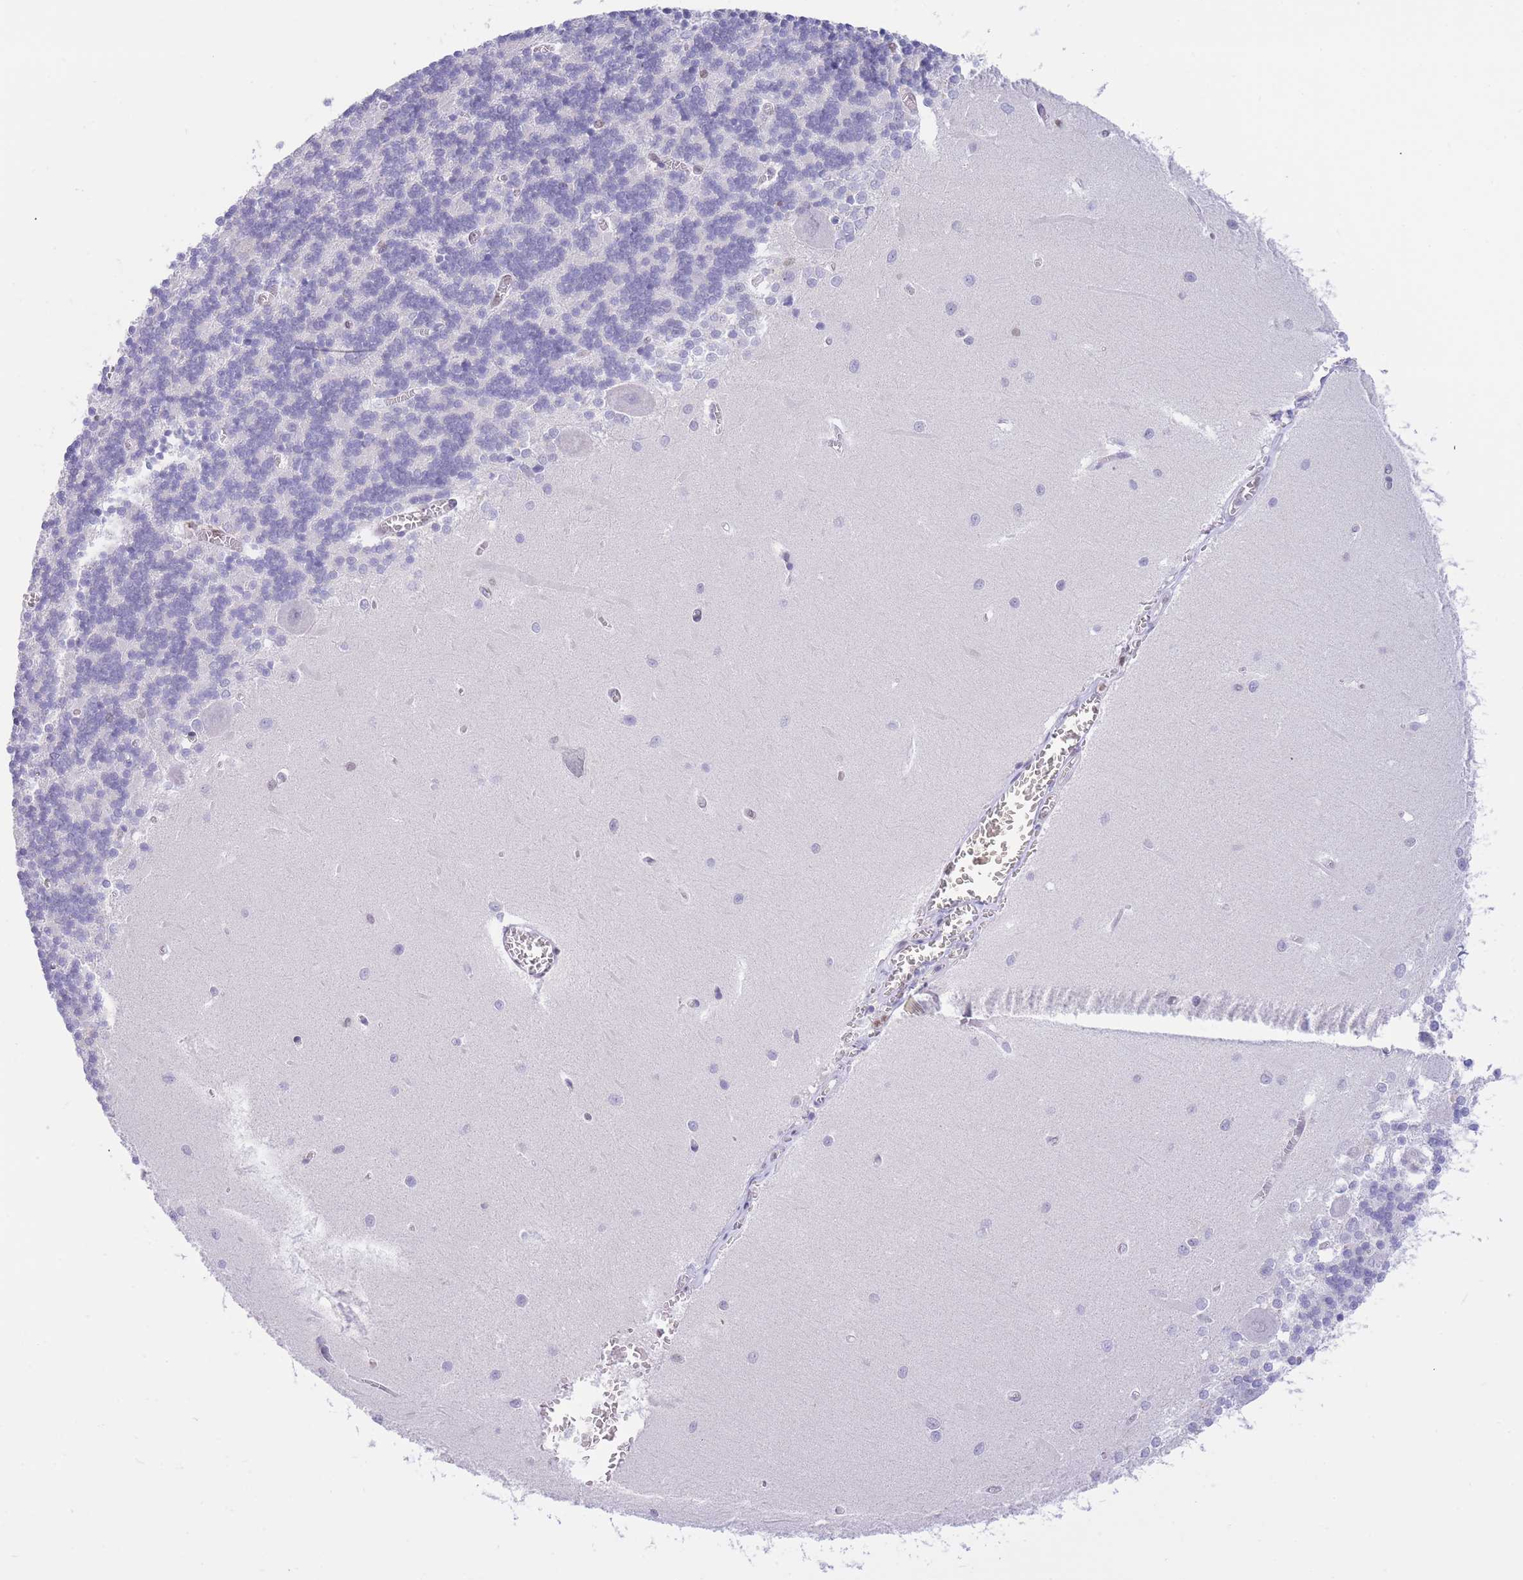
{"staining": {"intensity": "negative", "quantity": "none", "location": "none"}, "tissue": "cerebellum", "cell_type": "Cells in granular layer", "image_type": "normal", "snomed": [{"axis": "morphology", "description": "Normal tissue, NOS"}, {"axis": "topography", "description": "Cerebellum"}], "caption": "The immunohistochemistry photomicrograph has no significant staining in cells in granular layer of cerebellum. The staining was performed using DAB (3,3'-diaminobenzidine) to visualize the protein expression in brown, while the nuclei were stained in blue with hematoxylin (Magnification: 20x).", "gene": "HMGN1", "patient": {"sex": "male", "age": 37}}